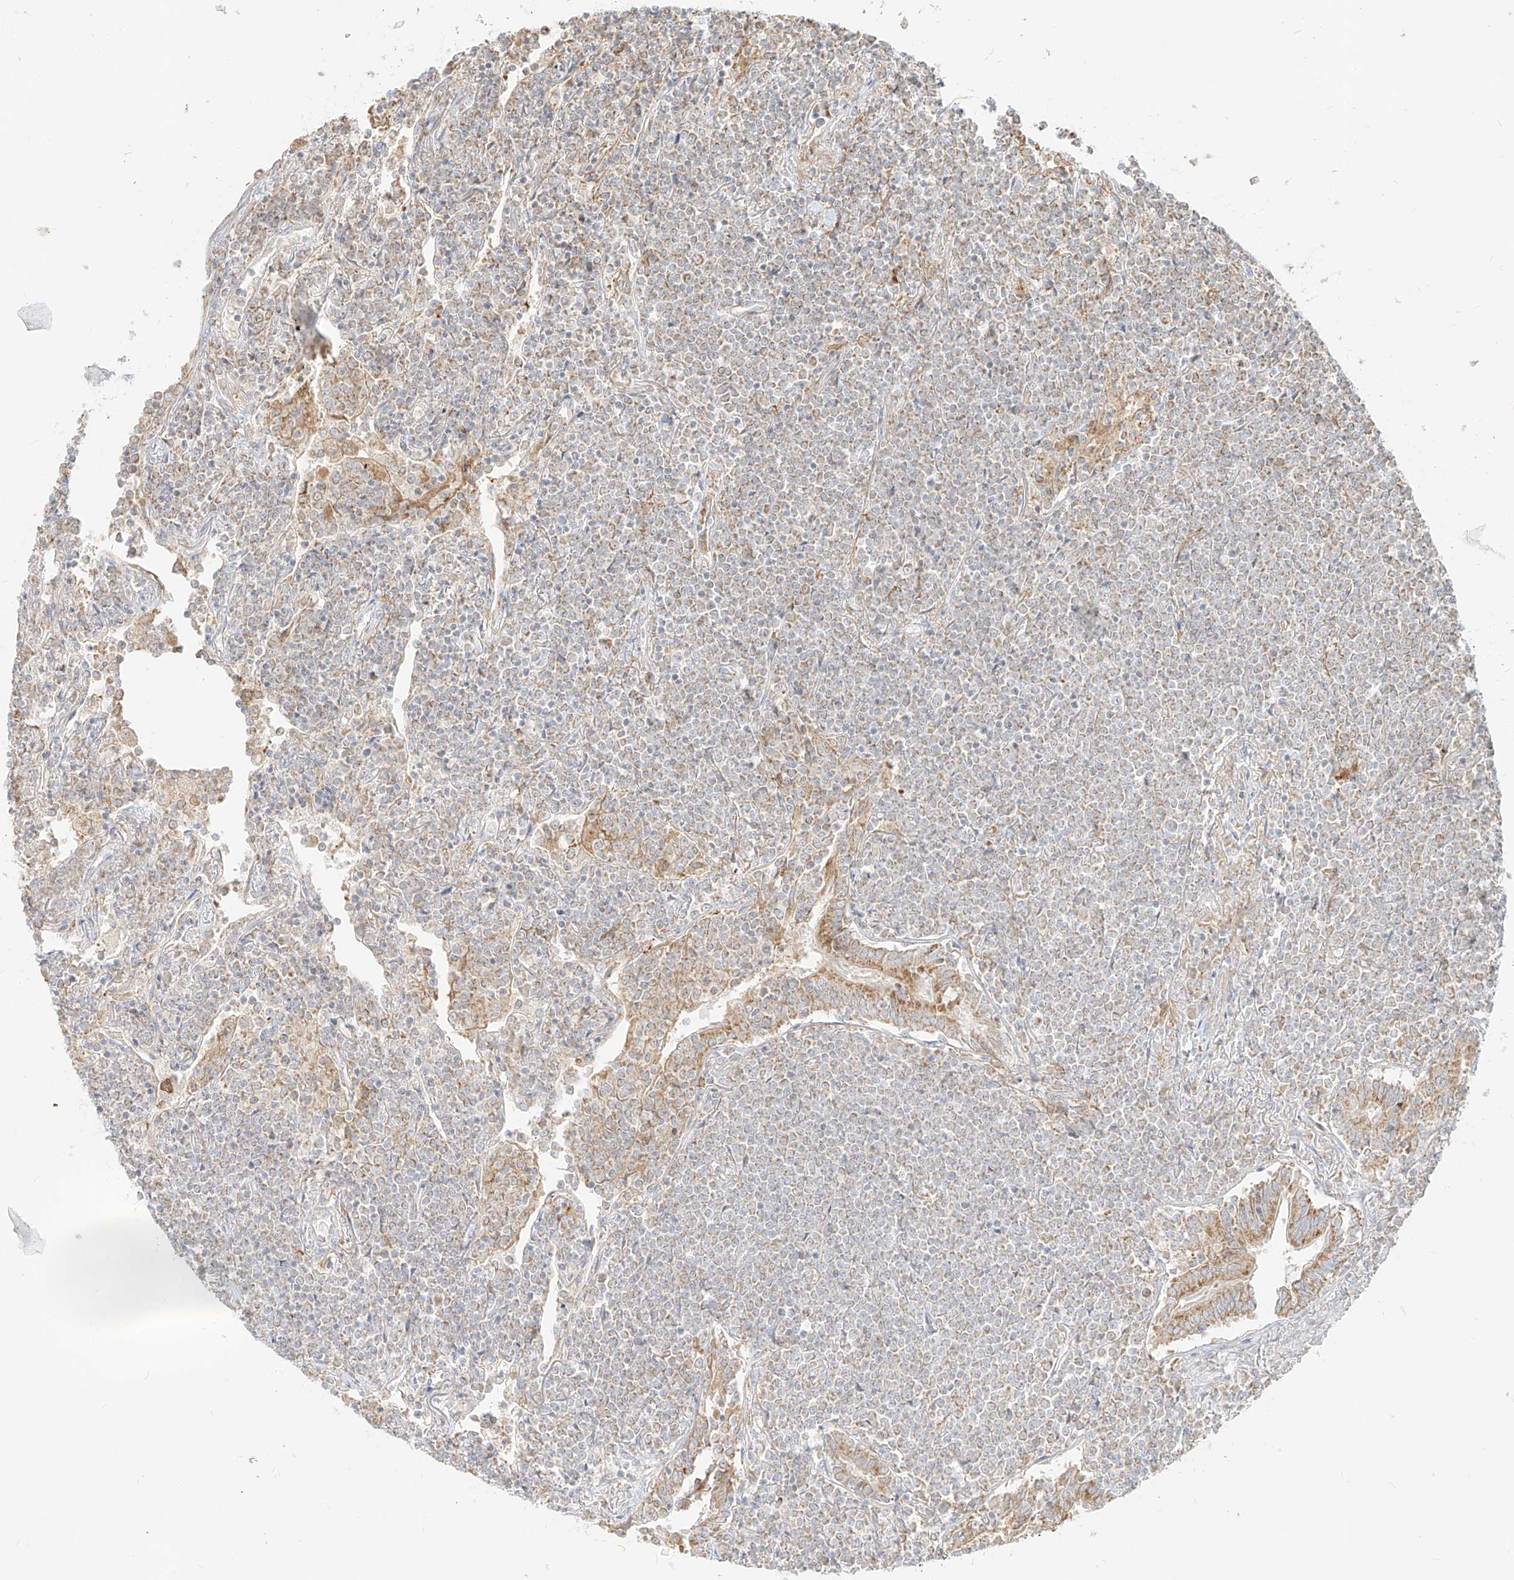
{"staining": {"intensity": "weak", "quantity": "25%-75%", "location": "cytoplasmic/membranous"}, "tissue": "lymphoma", "cell_type": "Tumor cells", "image_type": "cancer", "snomed": [{"axis": "morphology", "description": "Malignant lymphoma, non-Hodgkin's type, Low grade"}, {"axis": "topography", "description": "Lung"}], "caption": "Immunohistochemical staining of human low-grade malignant lymphoma, non-Hodgkin's type displays low levels of weak cytoplasmic/membranous protein expression in approximately 25%-75% of tumor cells.", "gene": "ZIM3", "patient": {"sex": "female", "age": 71}}